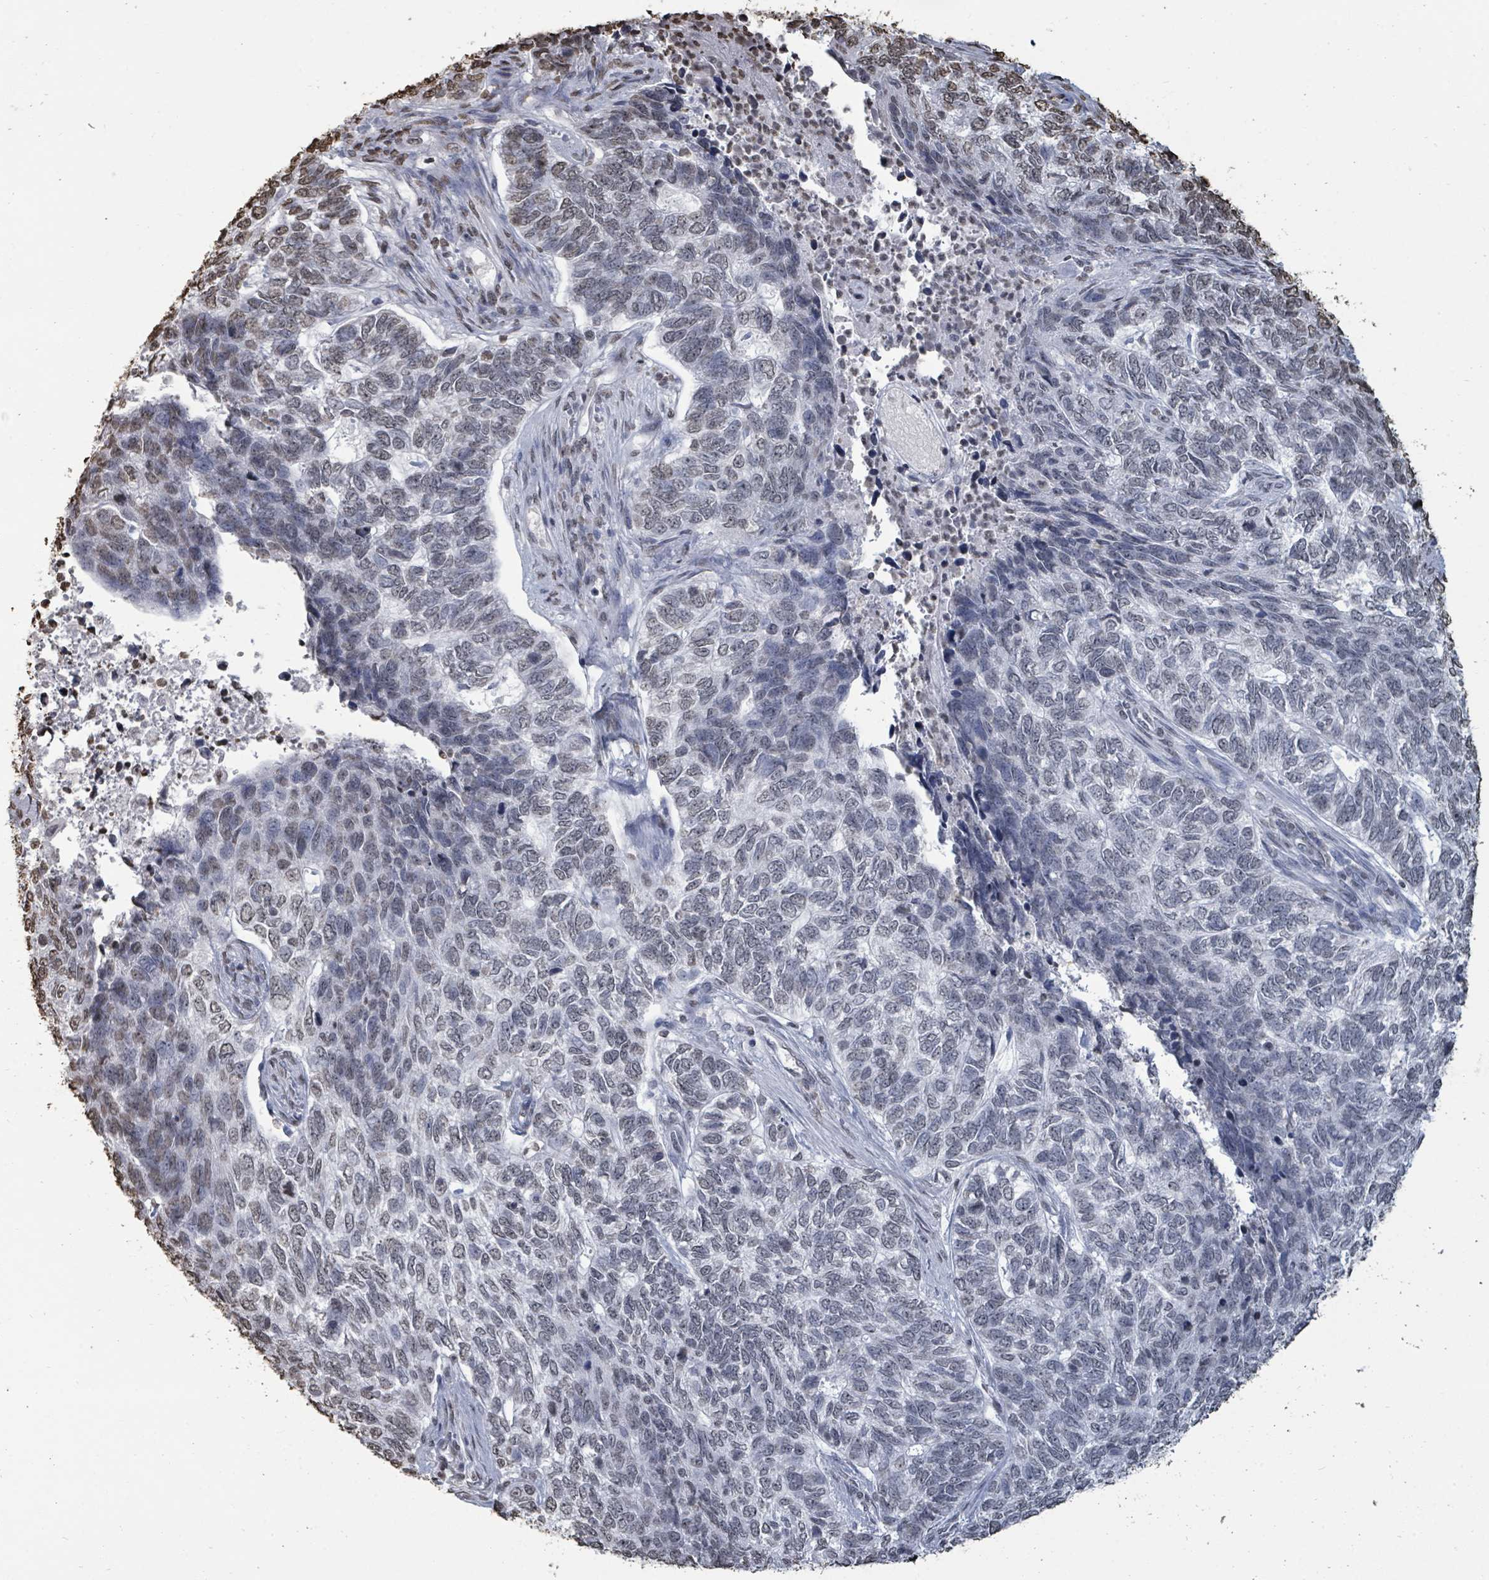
{"staining": {"intensity": "weak", "quantity": "<25%", "location": "nuclear"}, "tissue": "skin cancer", "cell_type": "Tumor cells", "image_type": "cancer", "snomed": [{"axis": "morphology", "description": "Basal cell carcinoma"}, {"axis": "topography", "description": "Skin"}], "caption": "Tumor cells show no significant positivity in basal cell carcinoma (skin).", "gene": "MRPS12", "patient": {"sex": "female", "age": 65}}